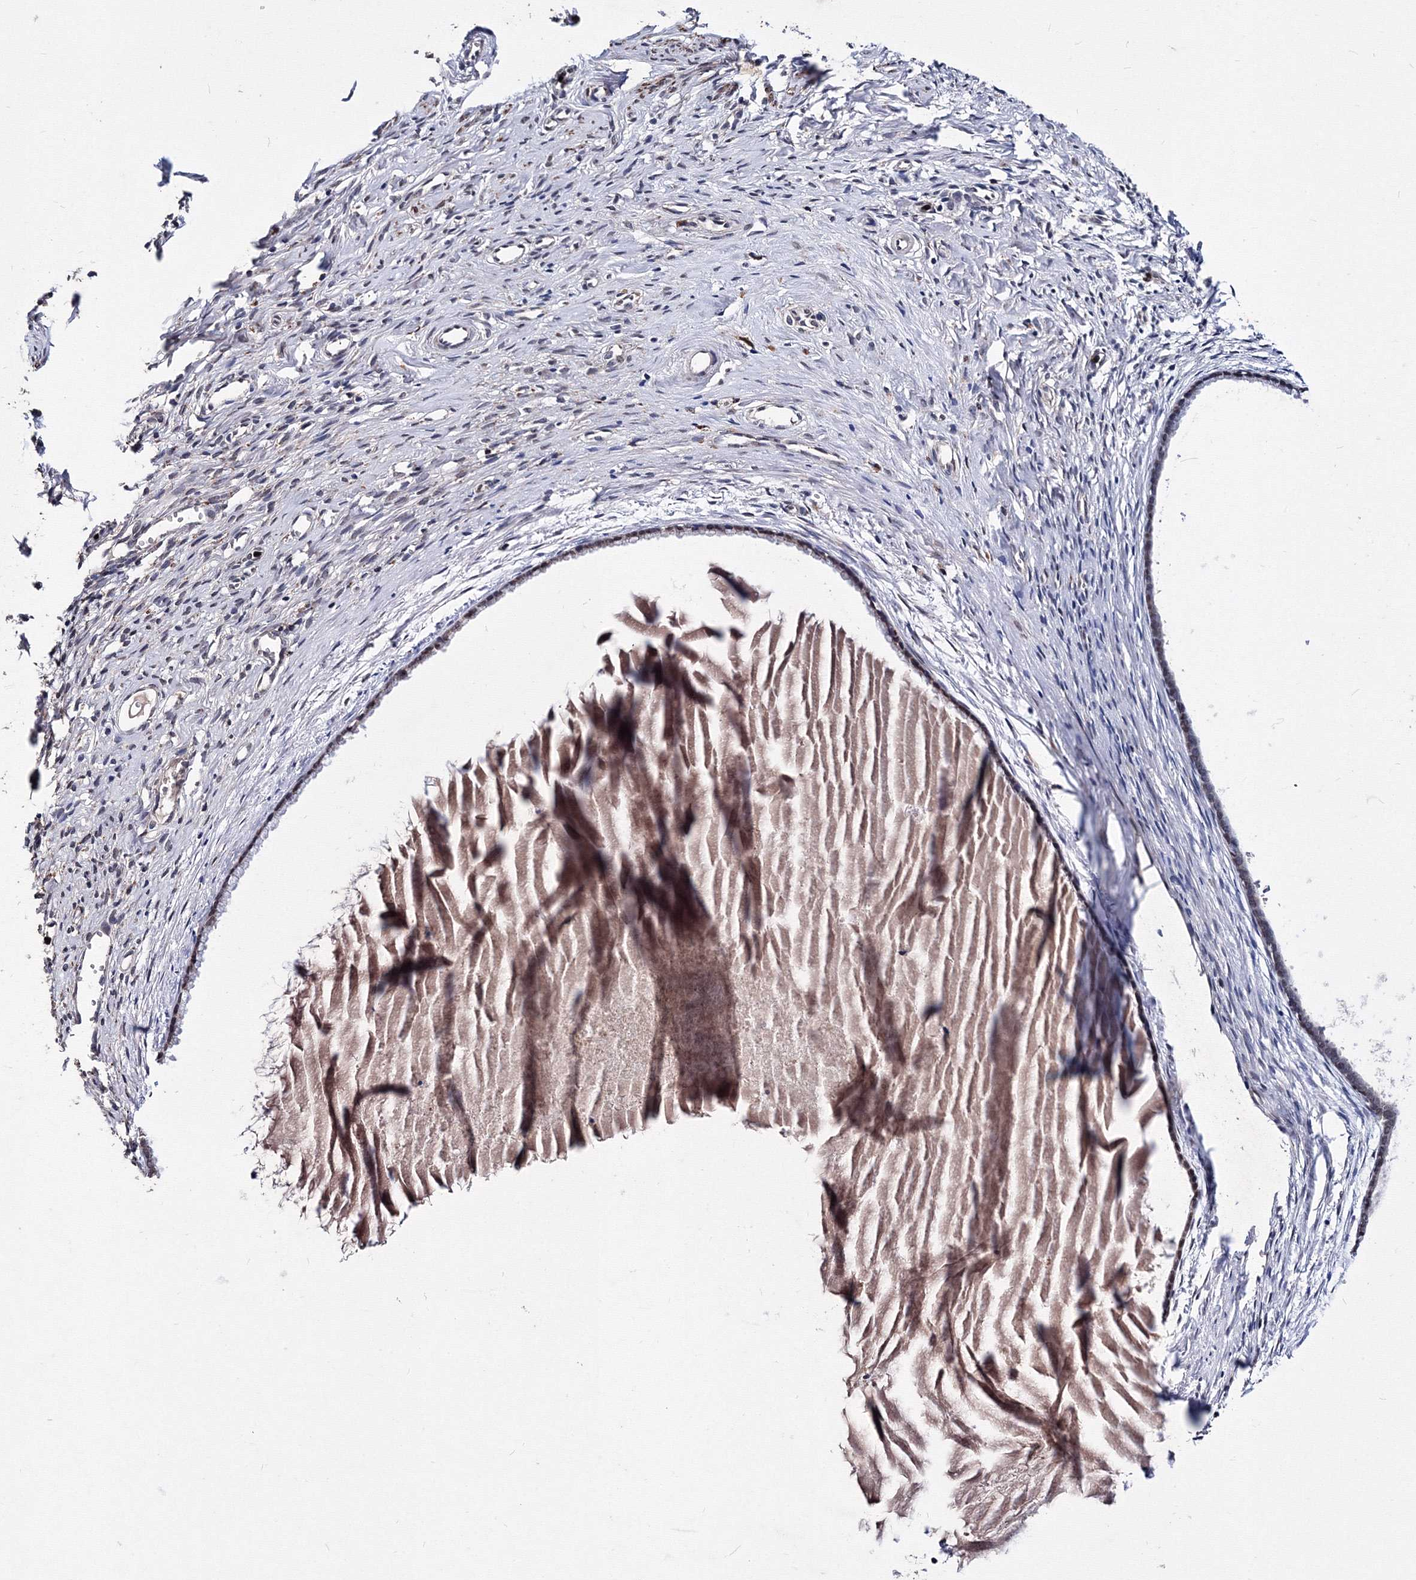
{"staining": {"intensity": "weak", "quantity": "<25%", "location": "cytoplasmic/membranous"}, "tissue": "cervix", "cell_type": "Glandular cells", "image_type": "normal", "snomed": [{"axis": "morphology", "description": "Normal tissue, NOS"}, {"axis": "topography", "description": "Cervix"}], "caption": "An image of human cervix is negative for staining in glandular cells. (DAB (3,3'-diaminobenzidine) immunohistochemistry visualized using brightfield microscopy, high magnification).", "gene": "PHYKPL", "patient": {"sex": "female", "age": 75}}